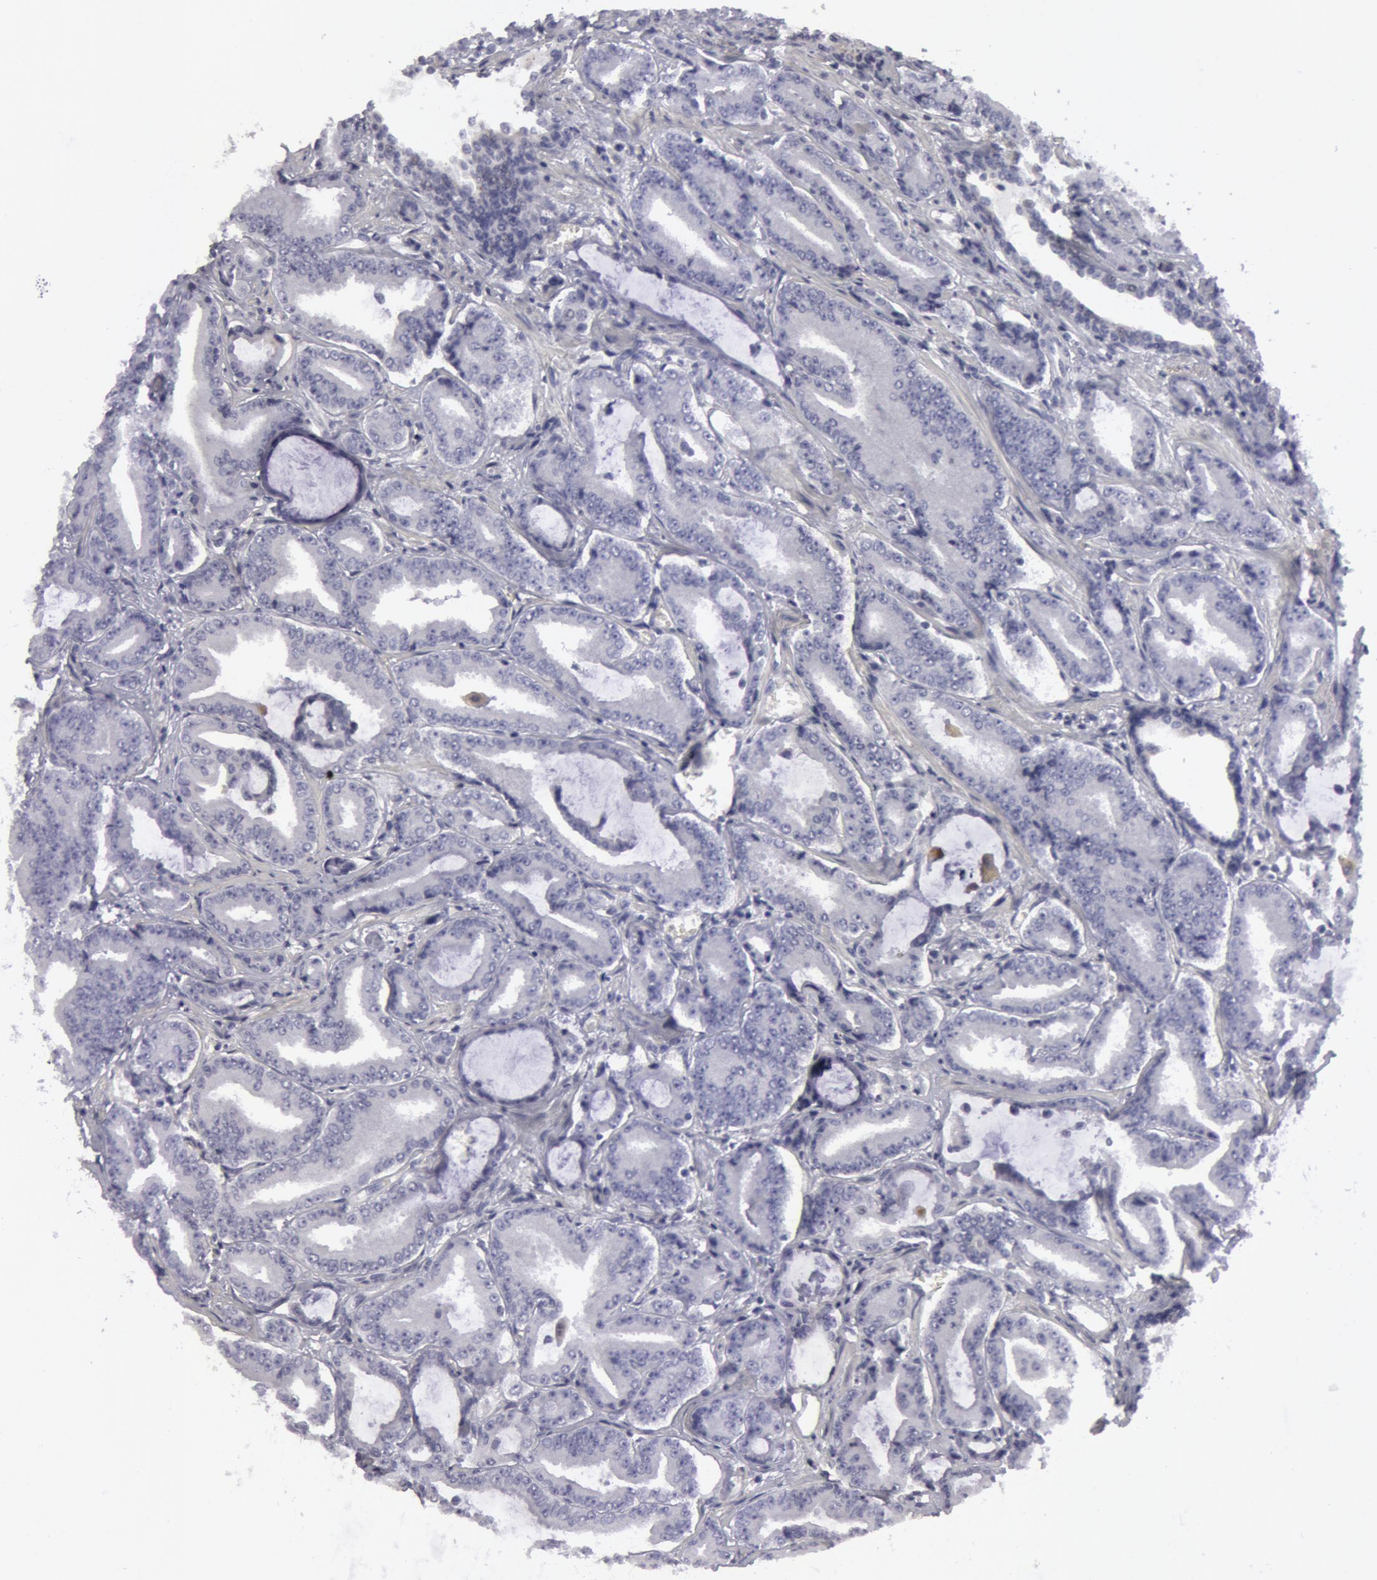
{"staining": {"intensity": "negative", "quantity": "none", "location": "none"}, "tissue": "prostate cancer", "cell_type": "Tumor cells", "image_type": "cancer", "snomed": [{"axis": "morphology", "description": "Adenocarcinoma, Low grade"}, {"axis": "topography", "description": "Prostate"}], "caption": "Low-grade adenocarcinoma (prostate) was stained to show a protein in brown. There is no significant staining in tumor cells. (Brightfield microscopy of DAB immunohistochemistry (IHC) at high magnification).", "gene": "SMC1B", "patient": {"sex": "male", "age": 65}}